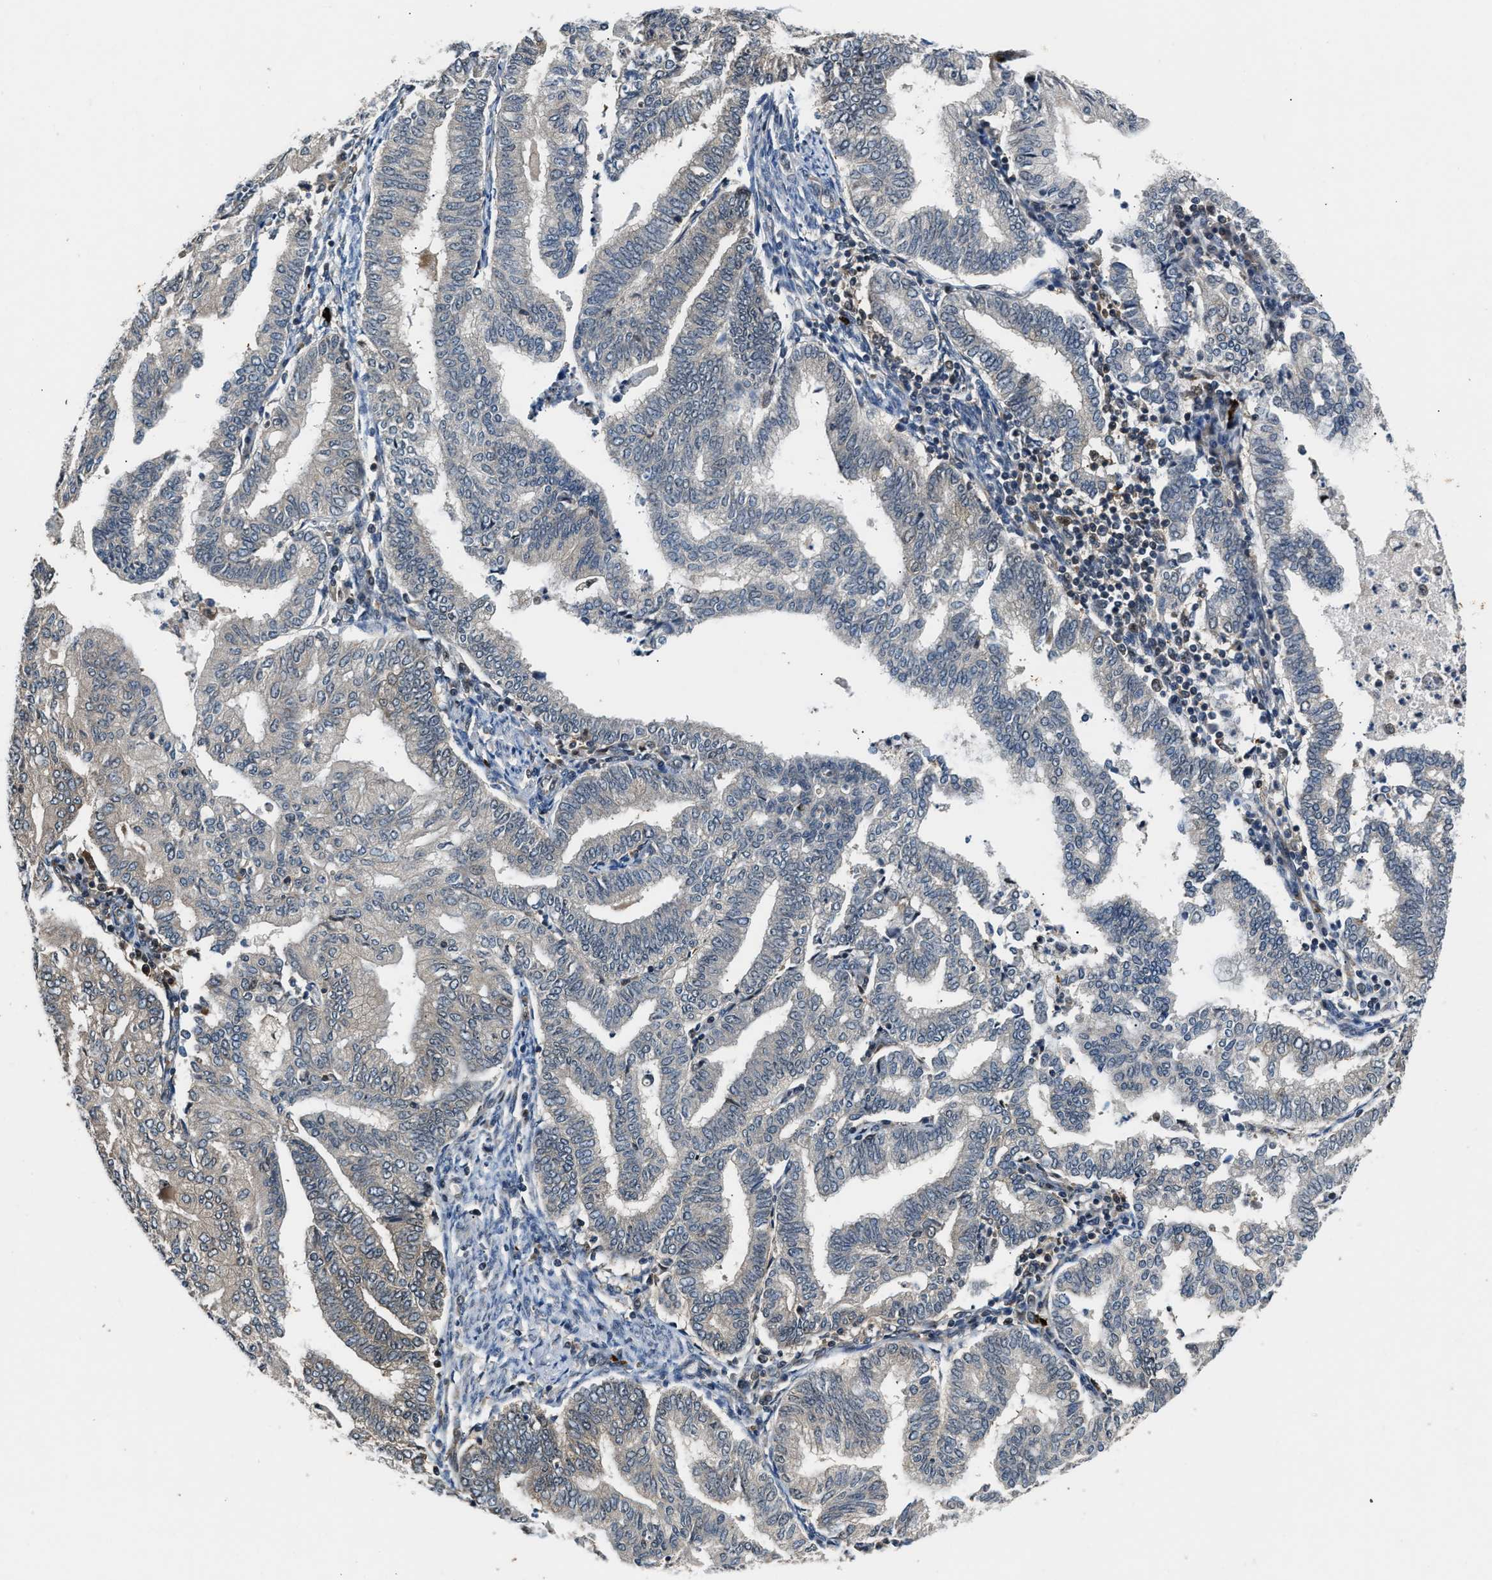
{"staining": {"intensity": "negative", "quantity": "none", "location": "none"}, "tissue": "endometrial cancer", "cell_type": "Tumor cells", "image_type": "cancer", "snomed": [{"axis": "morphology", "description": "Polyp, NOS"}, {"axis": "morphology", "description": "Adenocarcinoma, NOS"}, {"axis": "morphology", "description": "Adenoma, NOS"}, {"axis": "topography", "description": "Endometrium"}], "caption": "This is an IHC micrograph of endometrial cancer (polyp). There is no staining in tumor cells.", "gene": "TUT7", "patient": {"sex": "female", "age": 79}}